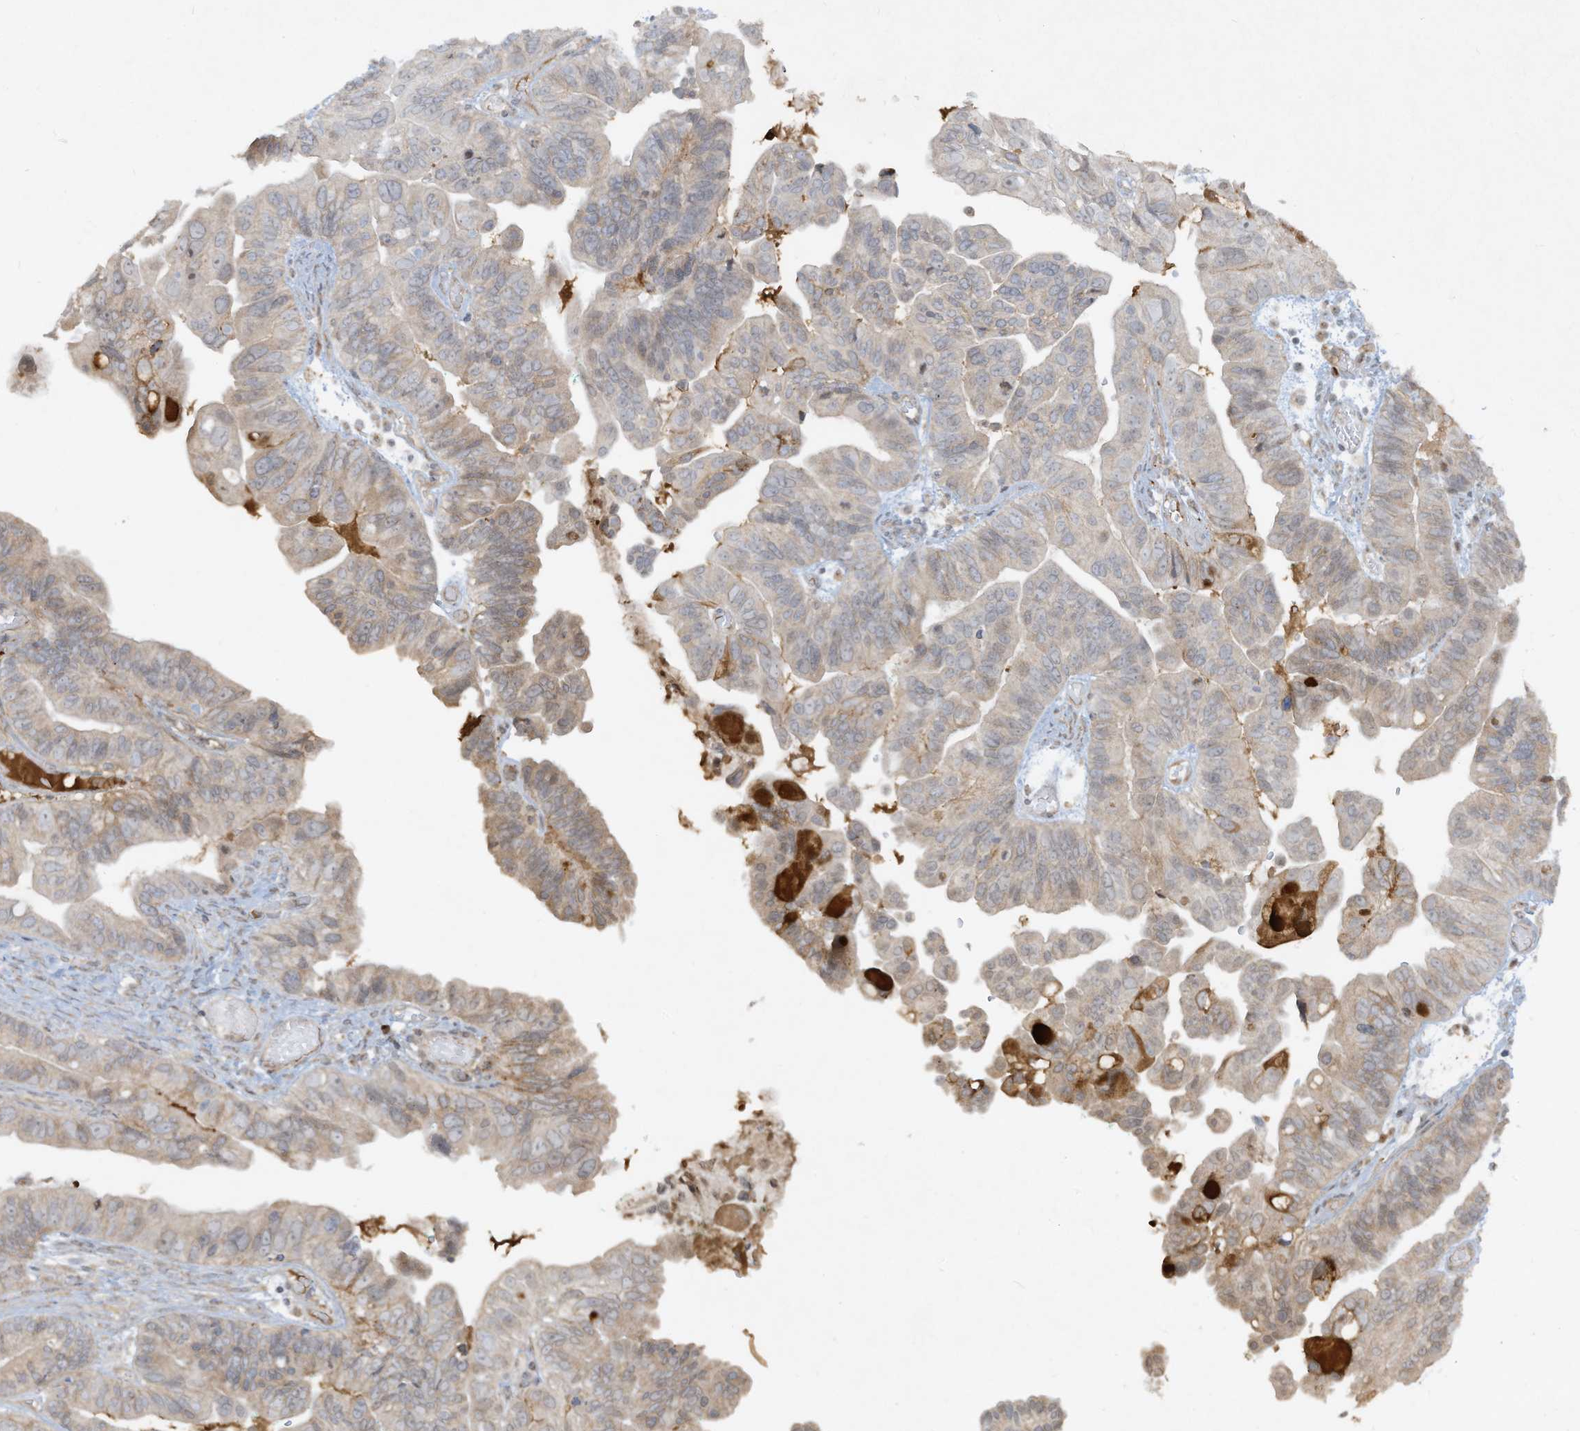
{"staining": {"intensity": "weak", "quantity": "25%-75%", "location": "cytoplasmic/membranous"}, "tissue": "ovarian cancer", "cell_type": "Tumor cells", "image_type": "cancer", "snomed": [{"axis": "morphology", "description": "Cystadenocarcinoma, serous, NOS"}, {"axis": "topography", "description": "Ovary"}], "caption": "Immunohistochemical staining of human serous cystadenocarcinoma (ovarian) reveals weak cytoplasmic/membranous protein positivity in approximately 25%-75% of tumor cells. (DAB IHC, brown staining for protein, blue staining for nuclei).", "gene": "FETUB", "patient": {"sex": "female", "age": 56}}